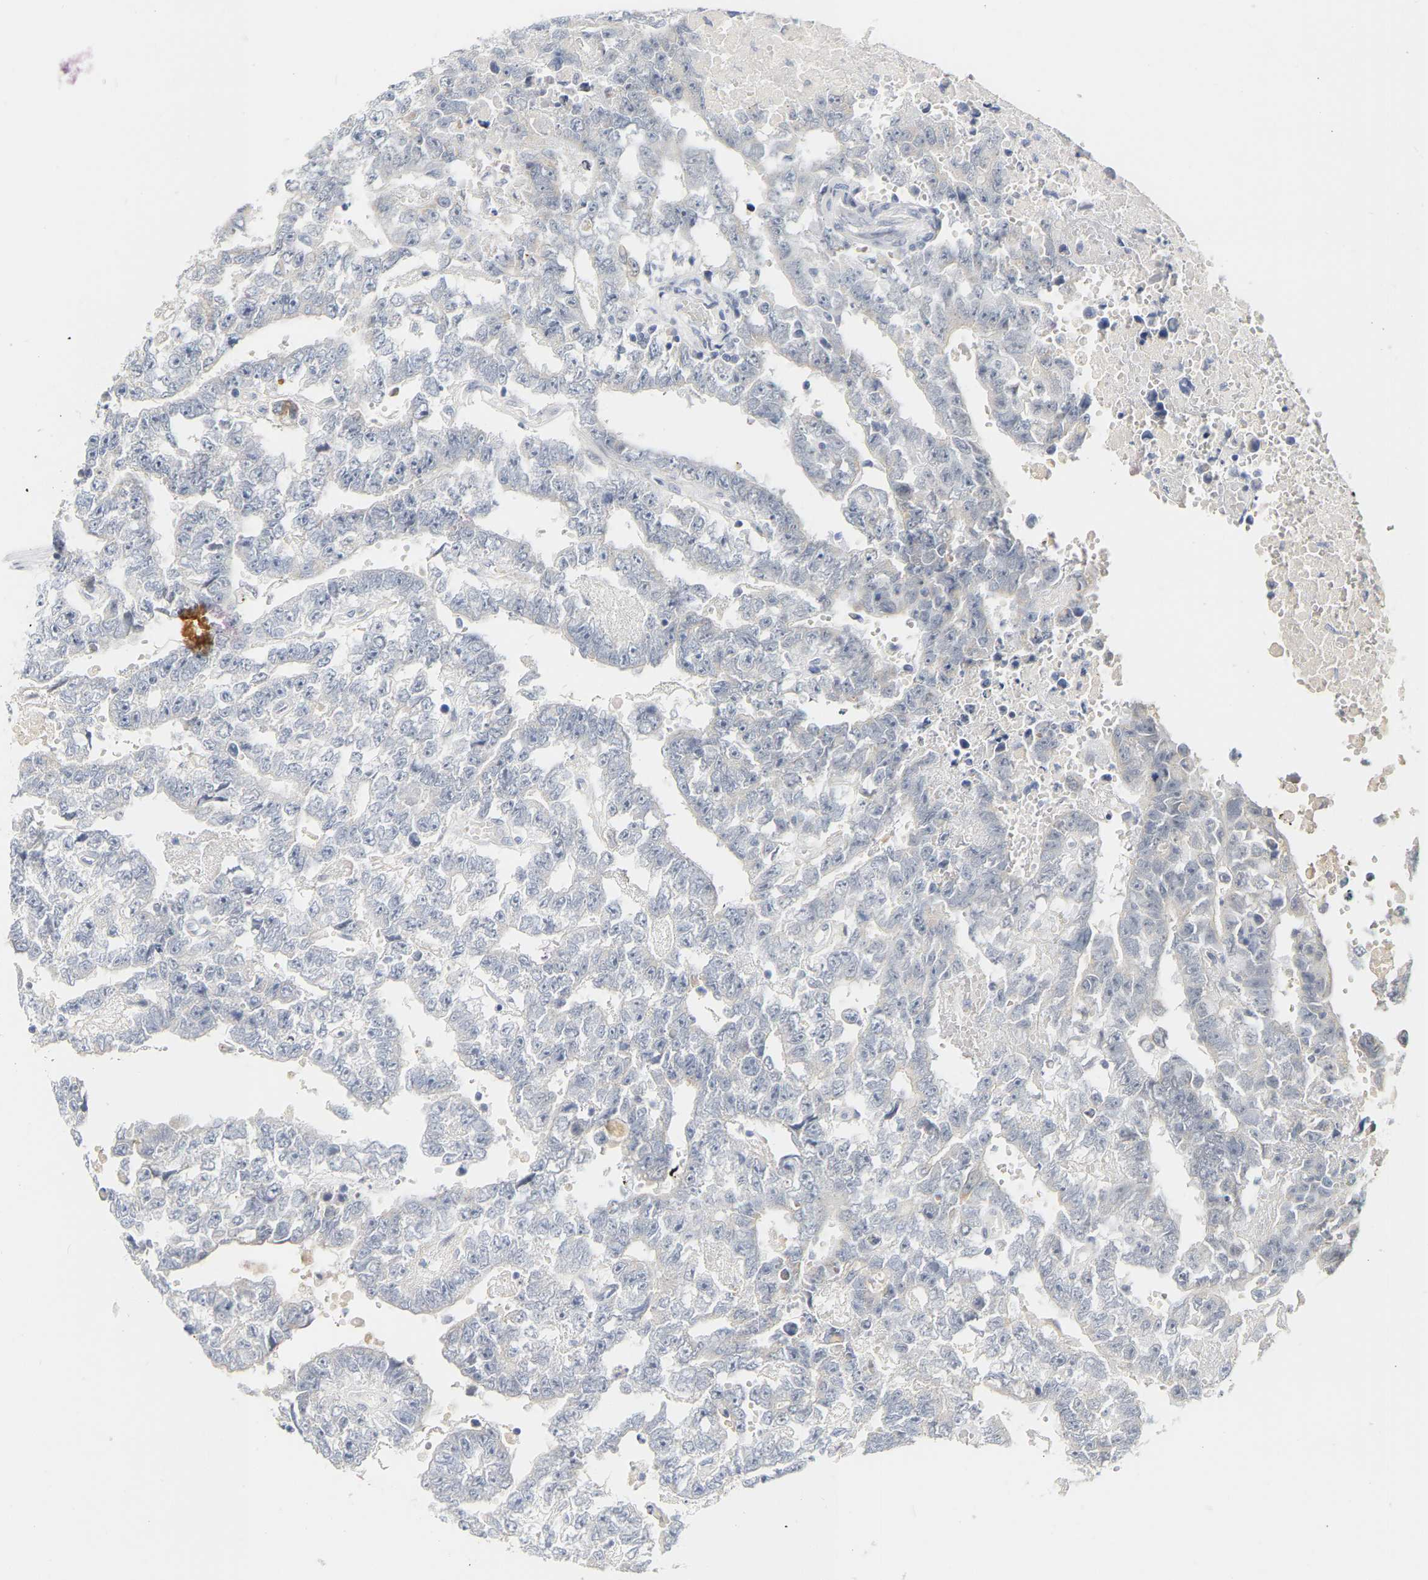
{"staining": {"intensity": "negative", "quantity": "none", "location": "none"}, "tissue": "testis cancer", "cell_type": "Tumor cells", "image_type": "cancer", "snomed": [{"axis": "morphology", "description": "Carcinoma, Embryonal, NOS"}, {"axis": "topography", "description": "Testis"}], "caption": "Testis cancer was stained to show a protein in brown. There is no significant positivity in tumor cells. (Immunohistochemistry (ihc), brightfield microscopy, high magnification).", "gene": "KRT76", "patient": {"sex": "male", "age": 25}}